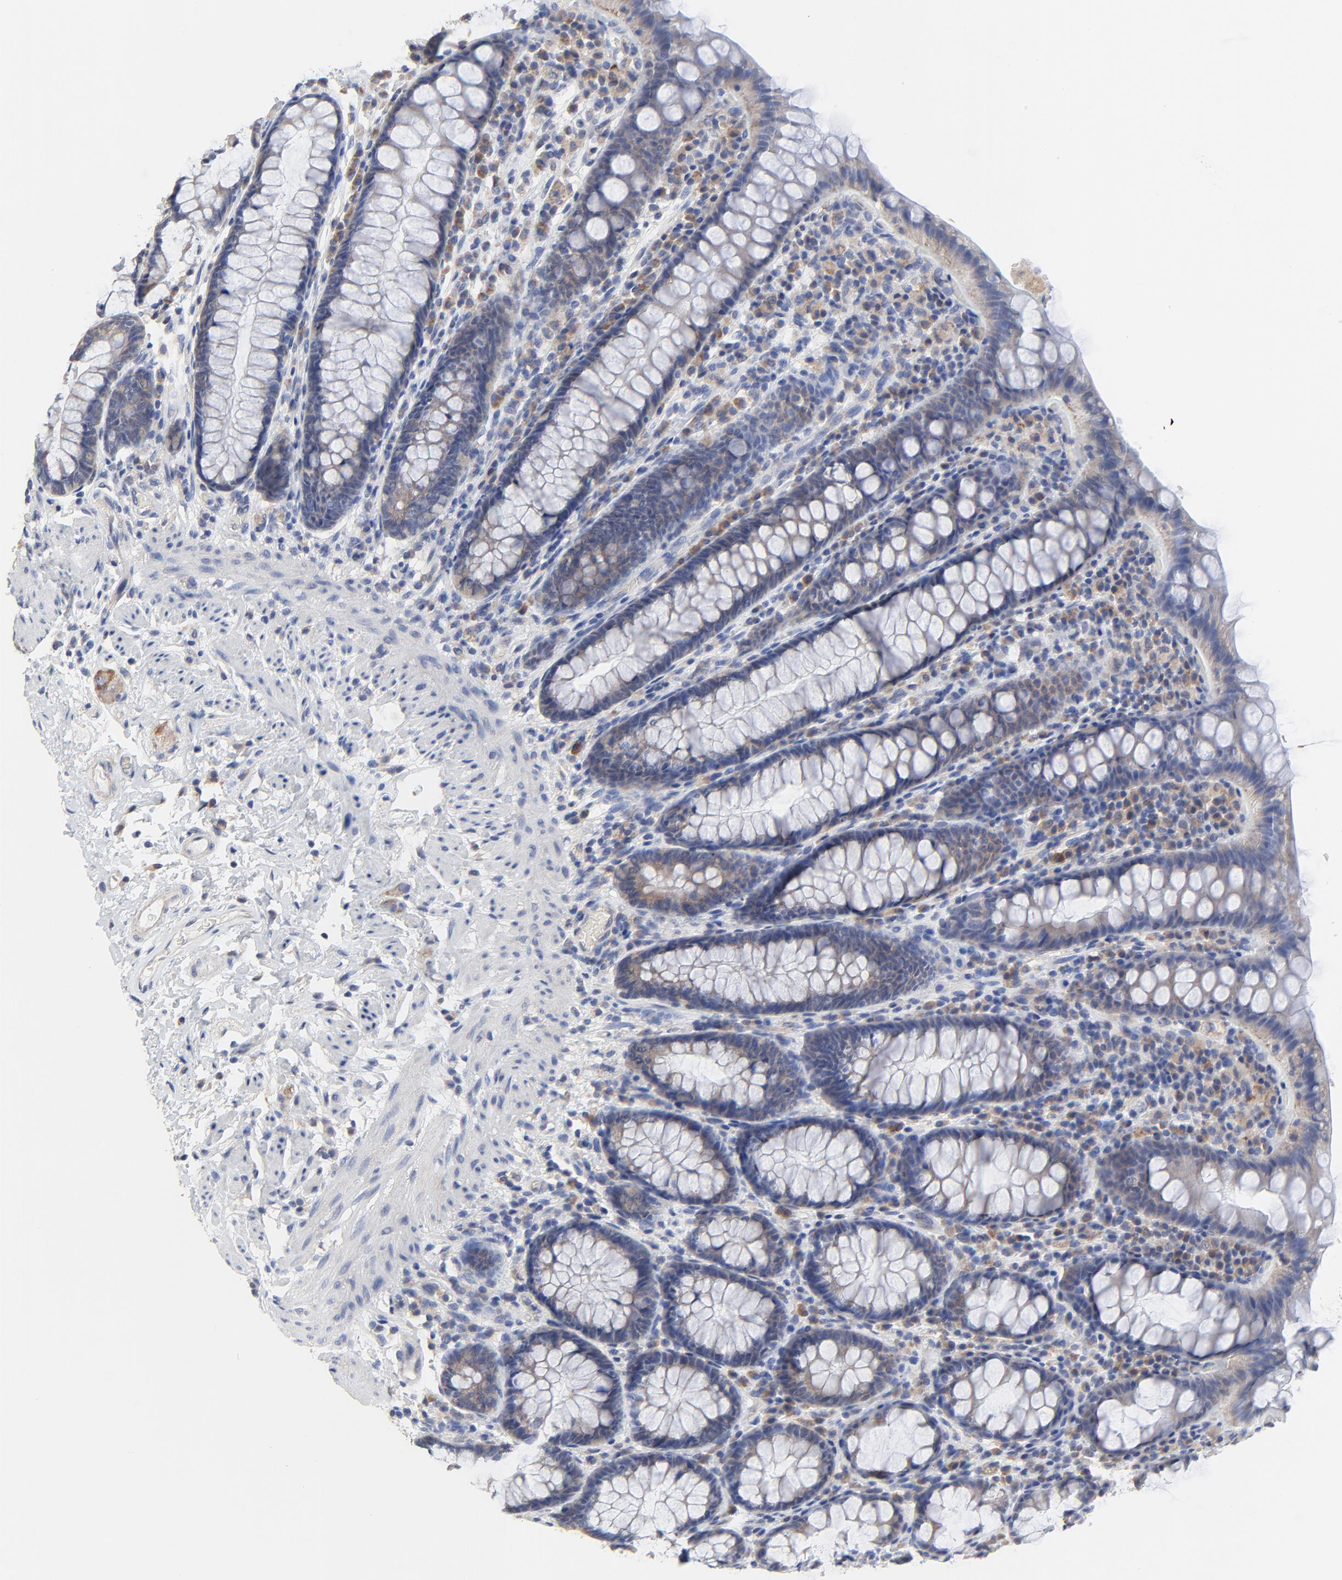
{"staining": {"intensity": "weak", "quantity": "25%-75%", "location": "cytoplasmic/membranous"}, "tissue": "rectum", "cell_type": "Glandular cells", "image_type": "normal", "snomed": [{"axis": "morphology", "description": "Normal tissue, NOS"}, {"axis": "topography", "description": "Rectum"}], "caption": "Immunohistochemistry (IHC) of benign human rectum shows low levels of weak cytoplasmic/membranous positivity in approximately 25%-75% of glandular cells.", "gene": "DHRSX", "patient": {"sex": "male", "age": 92}}